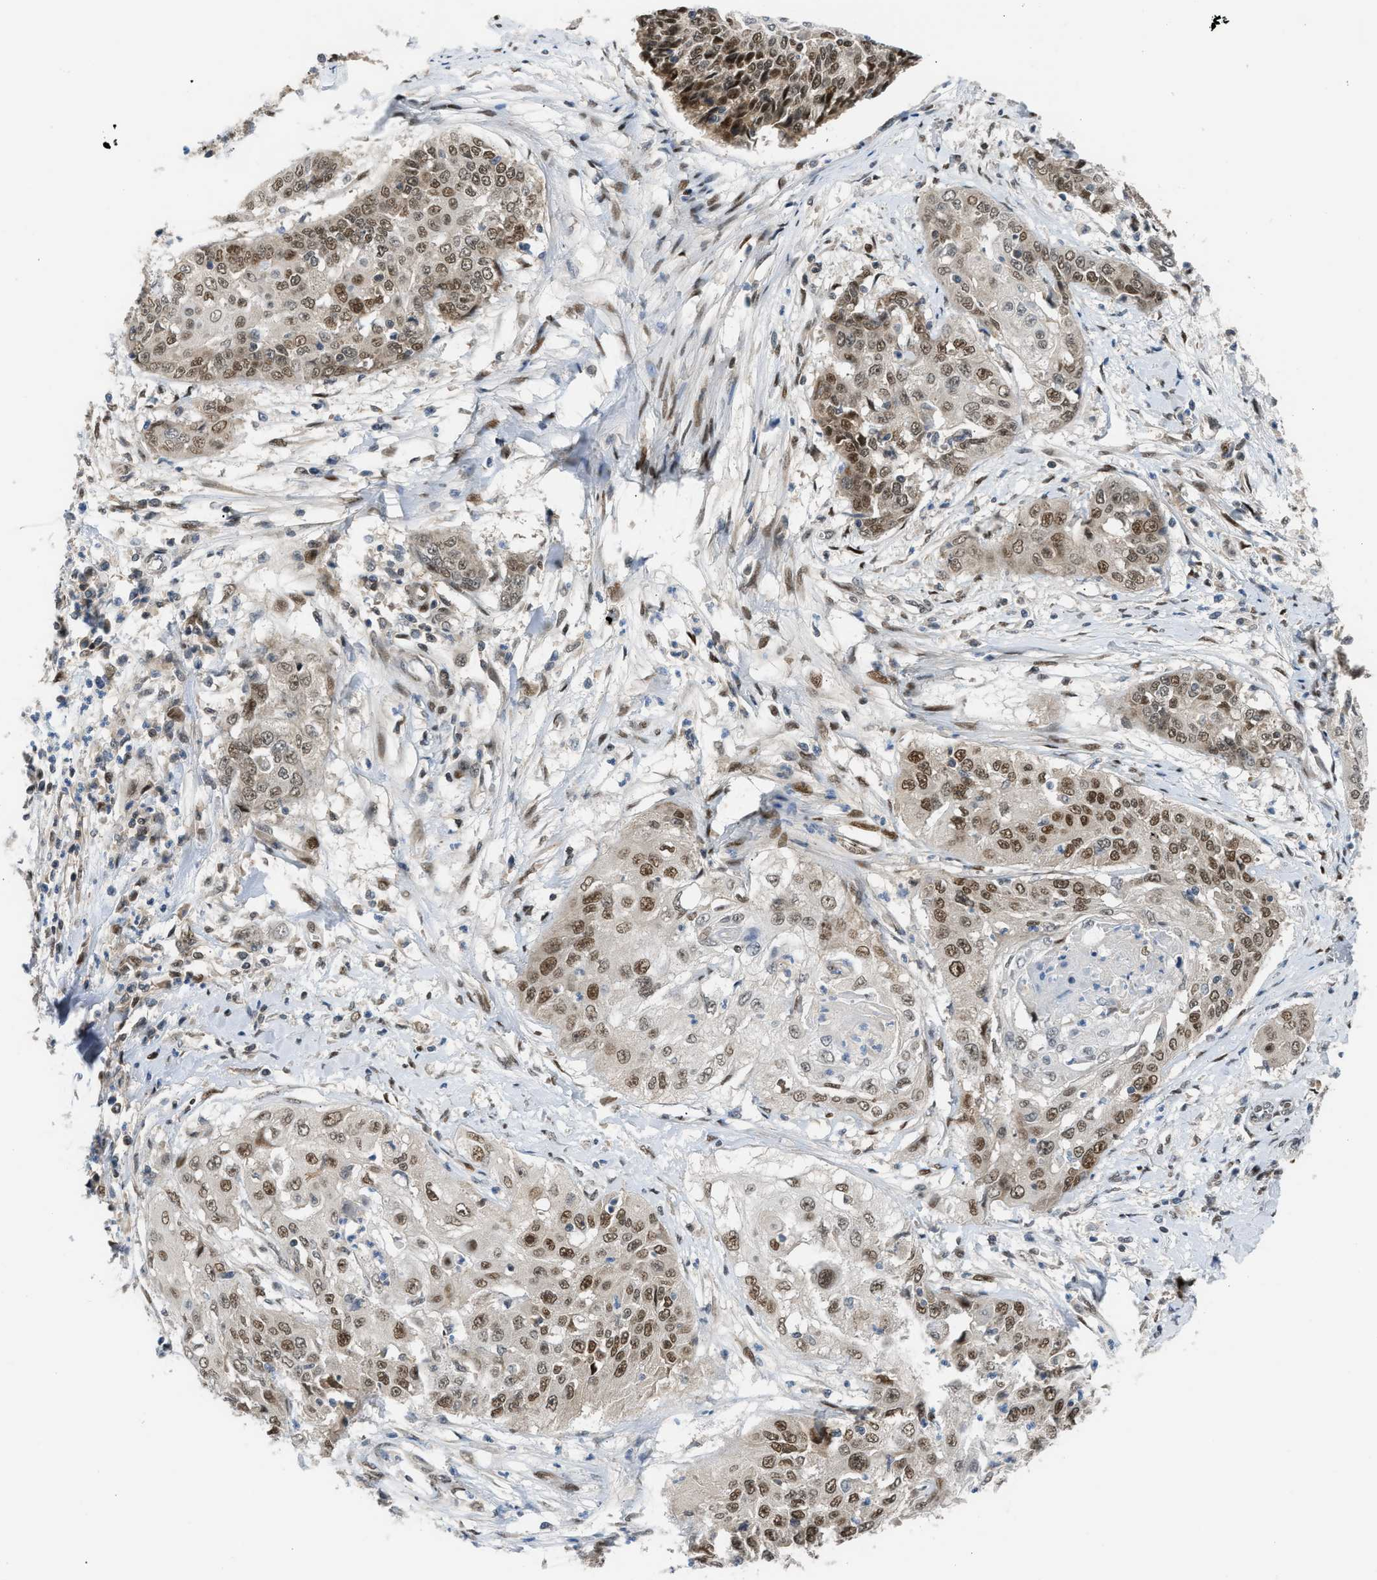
{"staining": {"intensity": "moderate", "quantity": ">75%", "location": "nuclear"}, "tissue": "cervical cancer", "cell_type": "Tumor cells", "image_type": "cancer", "snomed": [{"axis": "morphology", "description": "Squamous cell carcinoma, NOS"}, {"axis": "topography", "description": "Cervix"}], "caption": "A high-resolution histopathology image shows immunohistochemistry (IHC) staining of cervical cancer (squamous cell carcinoma), which reveals moderate nuclear staining in about >75% of tumor cells.", "gene": "SSBP2", "patient": {"sex": "female", "age": 64}}